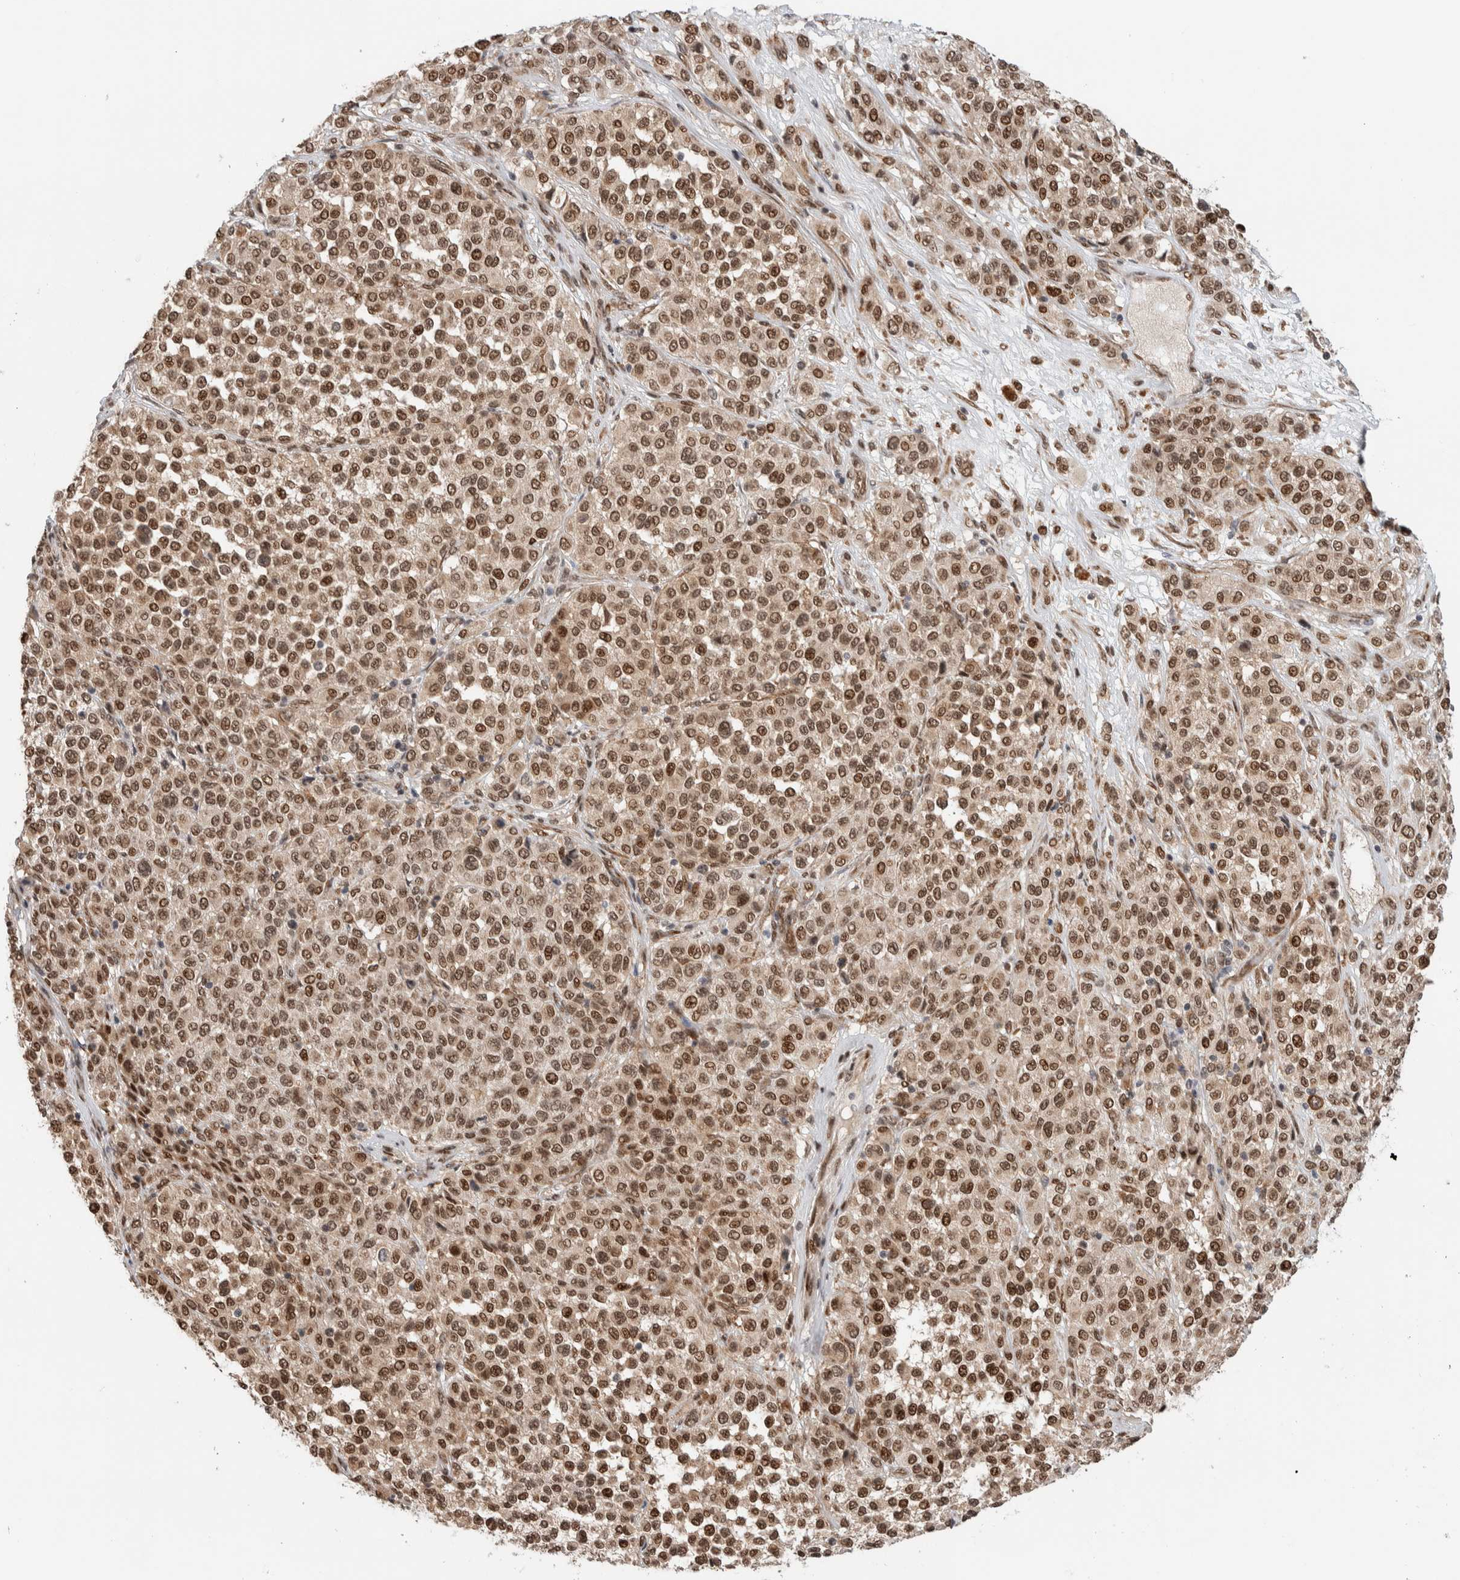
{"staining": {"intensity": "strong", "quantity": ">75%", "location": "cytoplasmic/membranous,nuclear"}, "tissue": "melanoma", "cell_type": "Tumor cells", "image_type": "cancer", "snomed": [{"axis": "morphology", "description": "Malignant melanoma, Metastatic site"}, {"axis": "topography", "description": "Pancreas"}], "caption": "A high-resolution photomicrograph shows IHC staining of melanoma, which displays strong cytoplasmic/membranous and nuclear positivity in about >75% of tumor cells. (brown staining indicates protein expression, while blue staining denotes nuclei).", "gene": "TNRC18", "patient": {"sex": "female", "age": 30}}